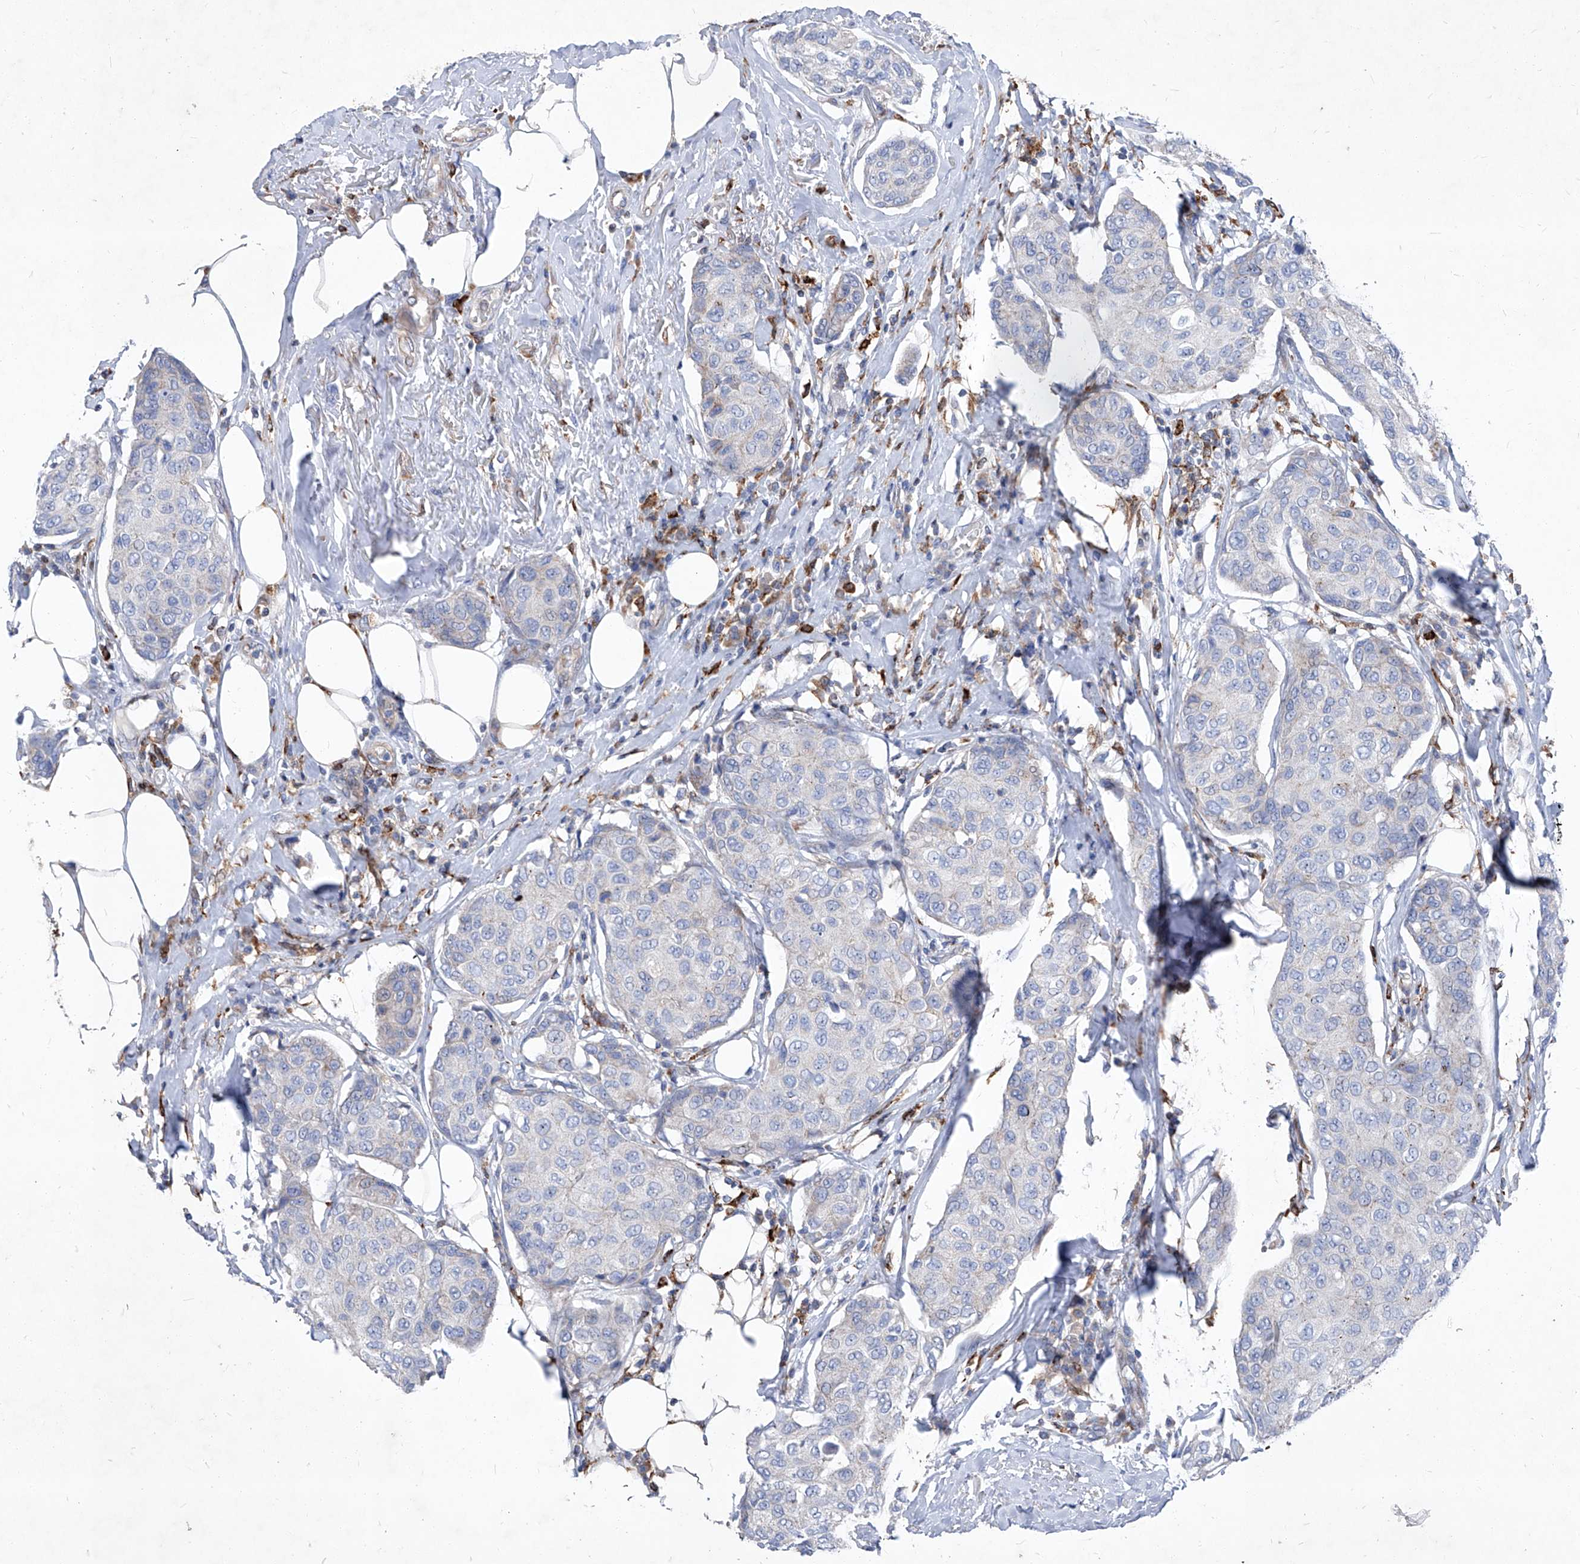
{"staining": {"intensity": "negative", "quantity": "none", "location": "none"}, "tissue": "breast cancer", "cell_type": "Tumor cells", "image_type": "cancer", "snomed": [{"axis": "morphology", "description": "Duct carcinoma"}, {"axis": "topography", "description": "Breast"}], "caption": "Breast invasive ductal carcinoma was stained to show a protein in brown. There is no significant staining in tumor cells.", "gene": "UBOX5", "patient": {"sex": "female", "age": 80}}